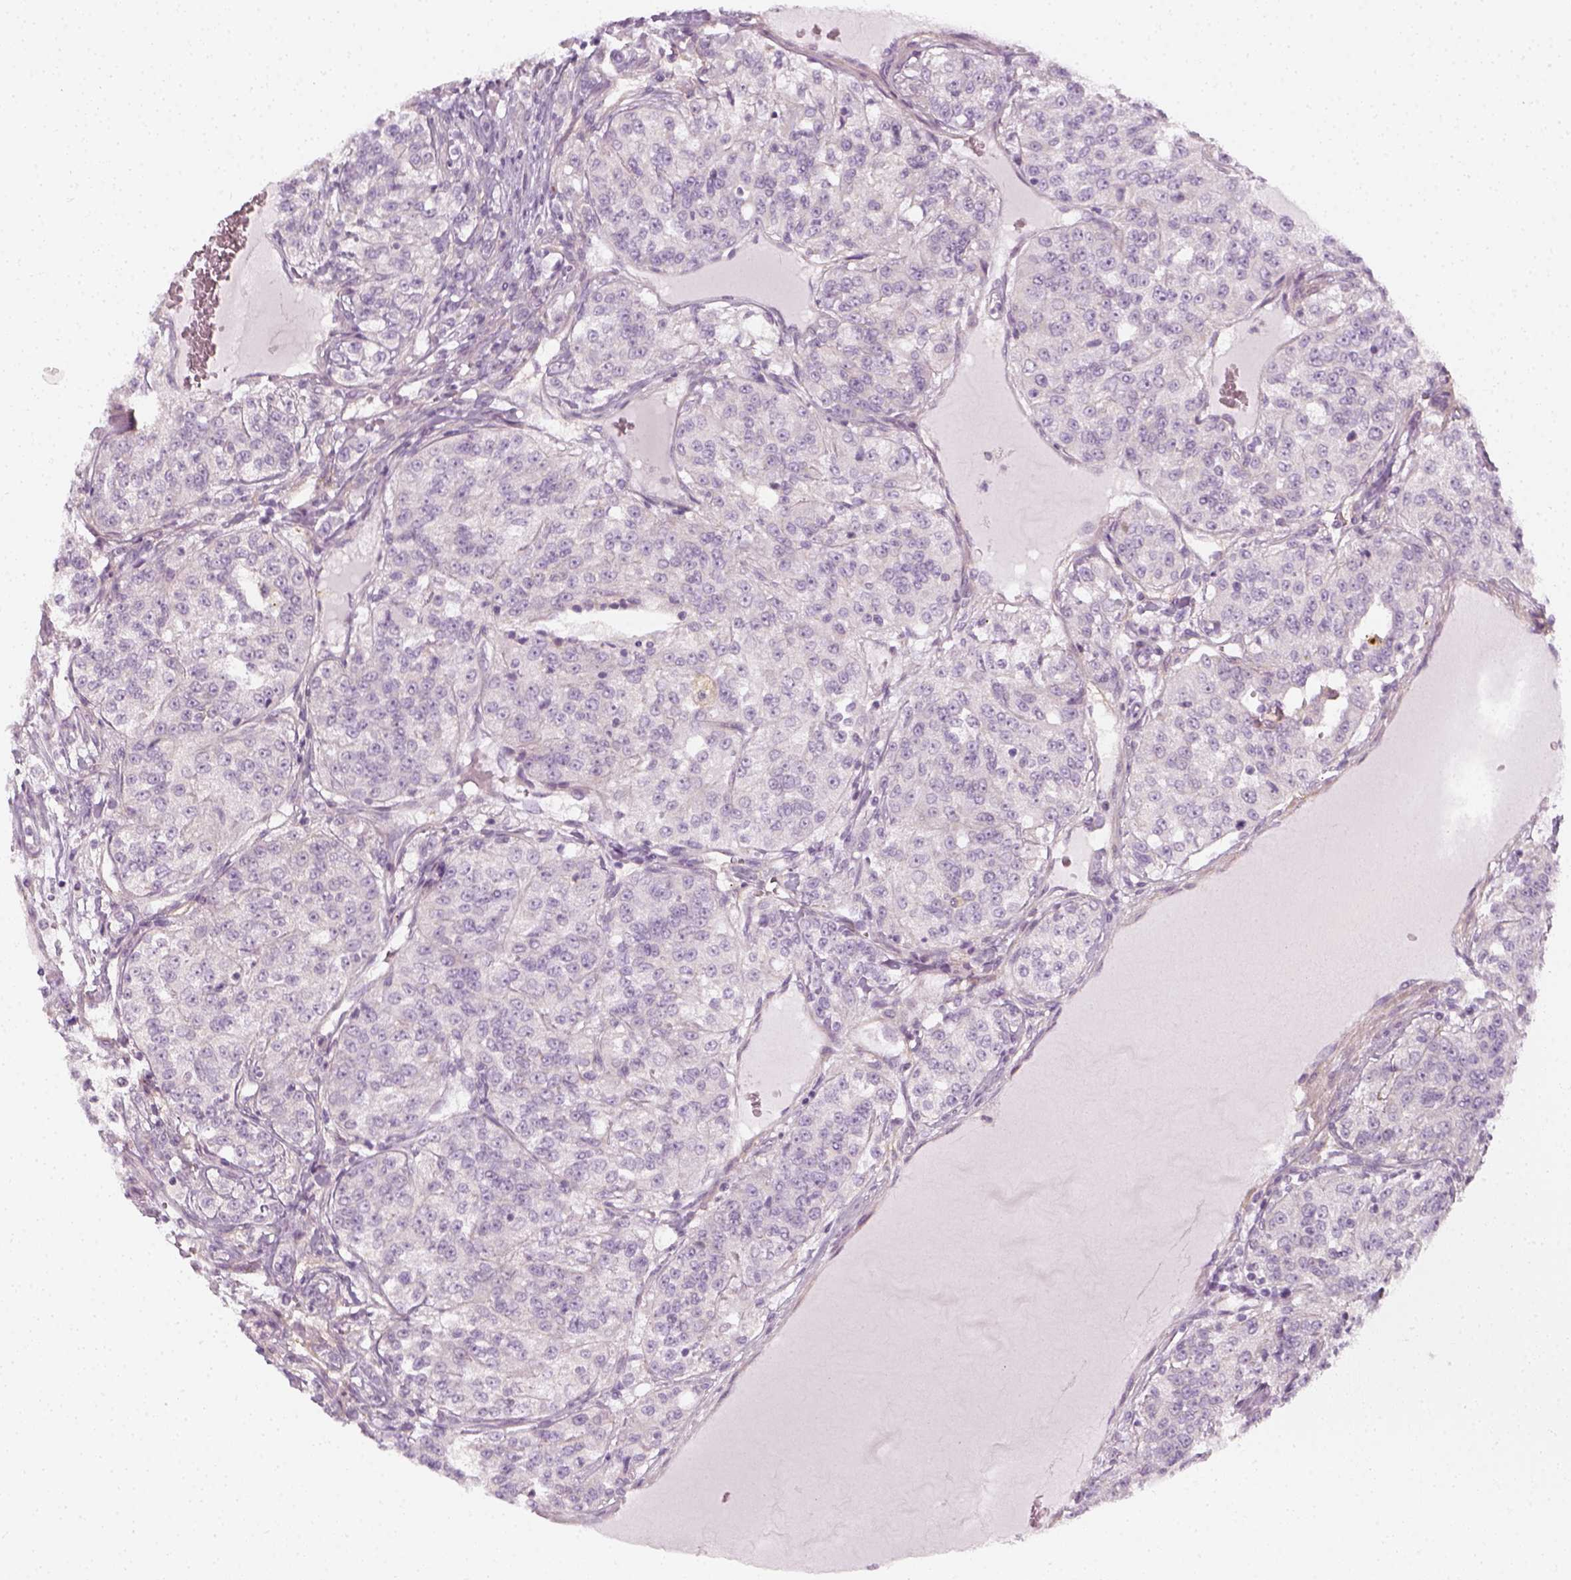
{"staining": {"intensity": "negative", "quantity": "none", "location": "none"}, "tissue": "renal cancer", "cell_type": "Tumor cells", "image_type": "cancer", "snomed": [{"axis": "morphology", "description": "Adenocarcinoma, NOS"}, {"axis": "topography", "description": "Kidney"}], "caption": "A high-resolution histopathology image shows immunohistochemistry staining of adenocarcinoma (renal), which demonstrates no significant expression in tumor cells.", "gene": "PRAME", "patient": {"sex": "female", "age": 63}}